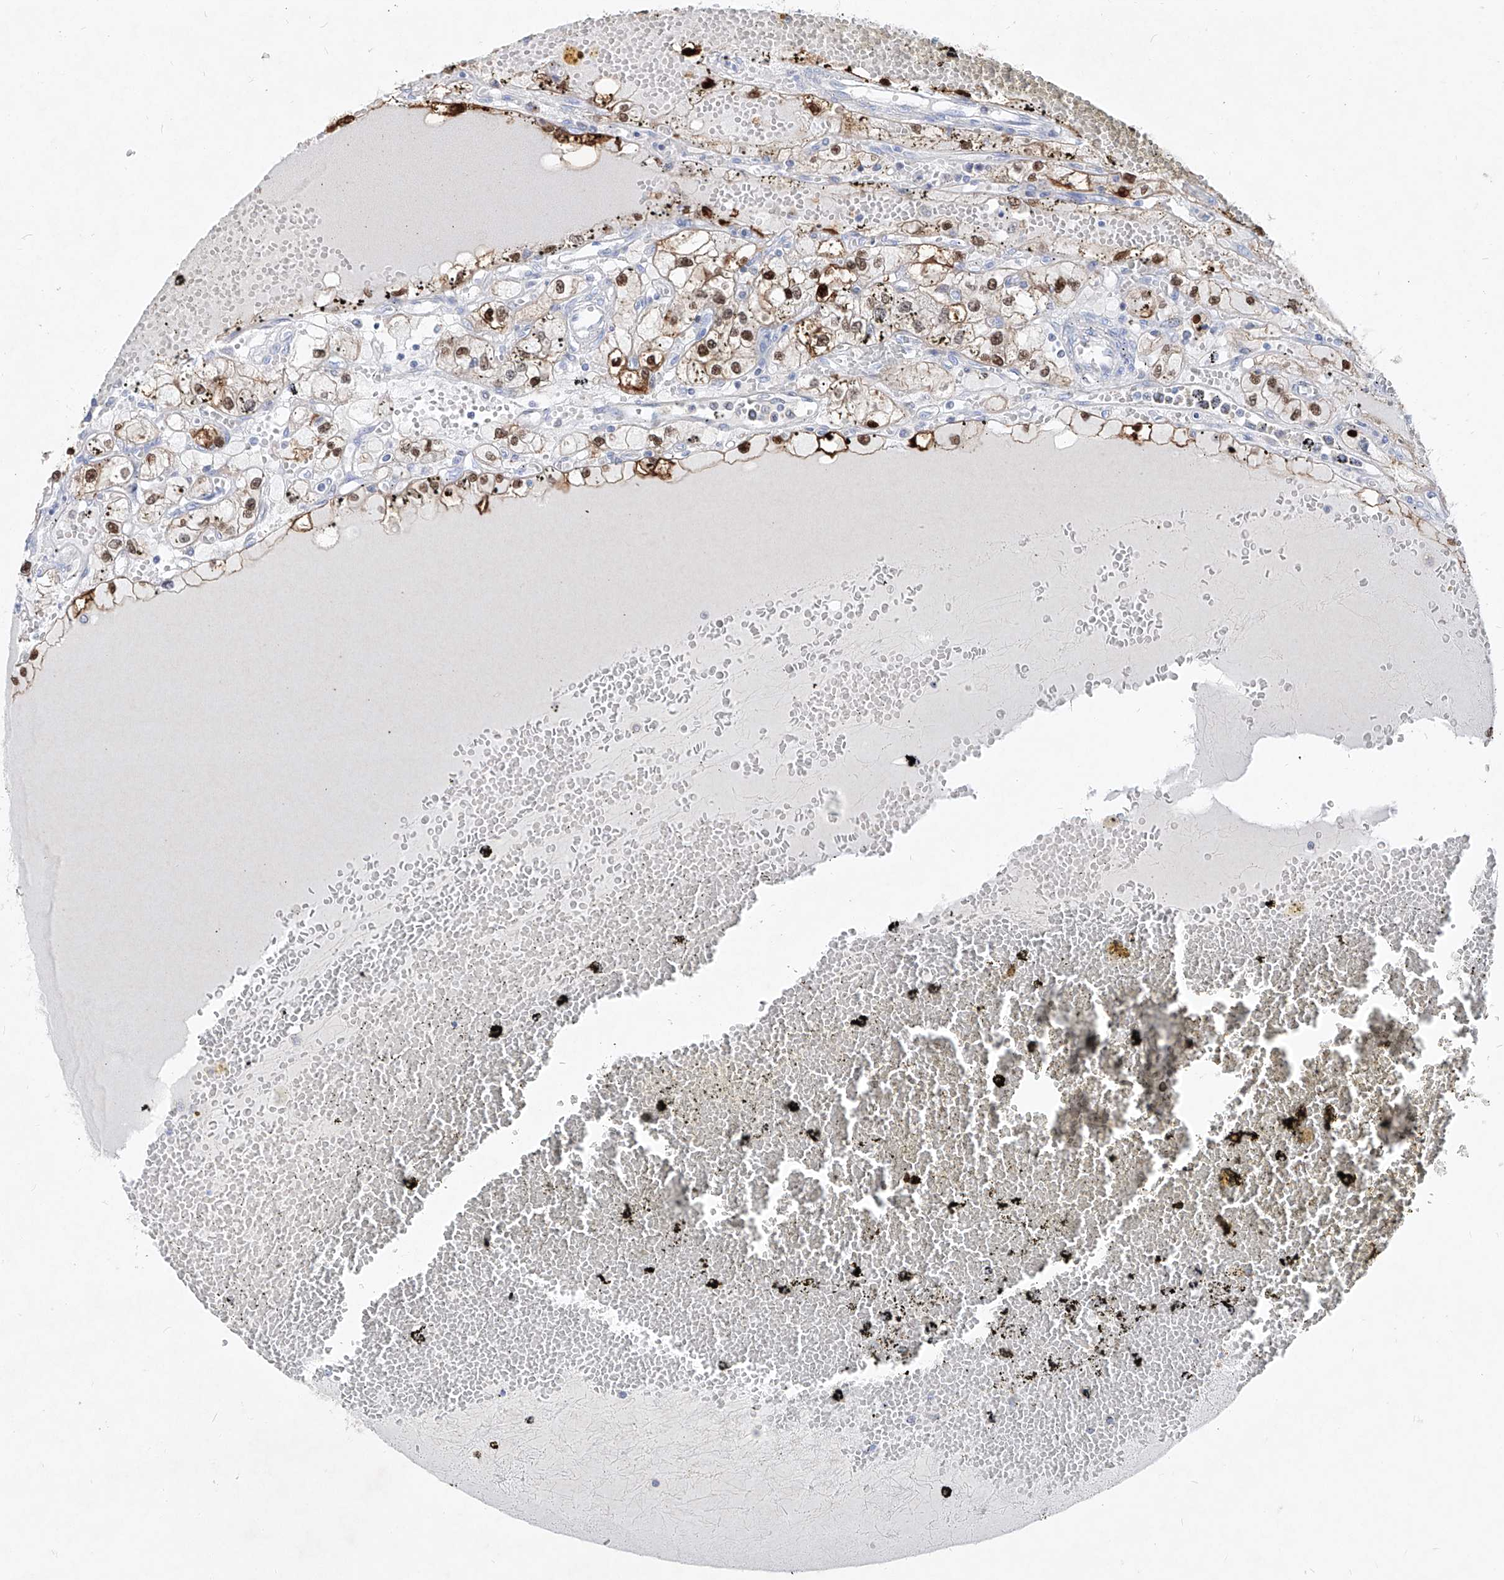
{"staining": {"intensity": "moderate", "quantity": ">75%", "location": "cytoplasmic/membranous,nuclear"}, "tissue": "renal cancer", "cell_type": "Tumor cells", "image_type": "cancer", "snomed": [{"axis": "morphology", "description": "Adenocarcinoma, NOS"}, {"axis": "topography", "description": "Kidney"}], "caption": "This is an image of immunohistochemistry (IHC) staining of renal adenocarcinoma, which shows moderate staining in the cytoplasmic/membranous and nuclear of tumor cells.", "gene": "UFL1", "patient": {"sex": "male", "age": 56}}